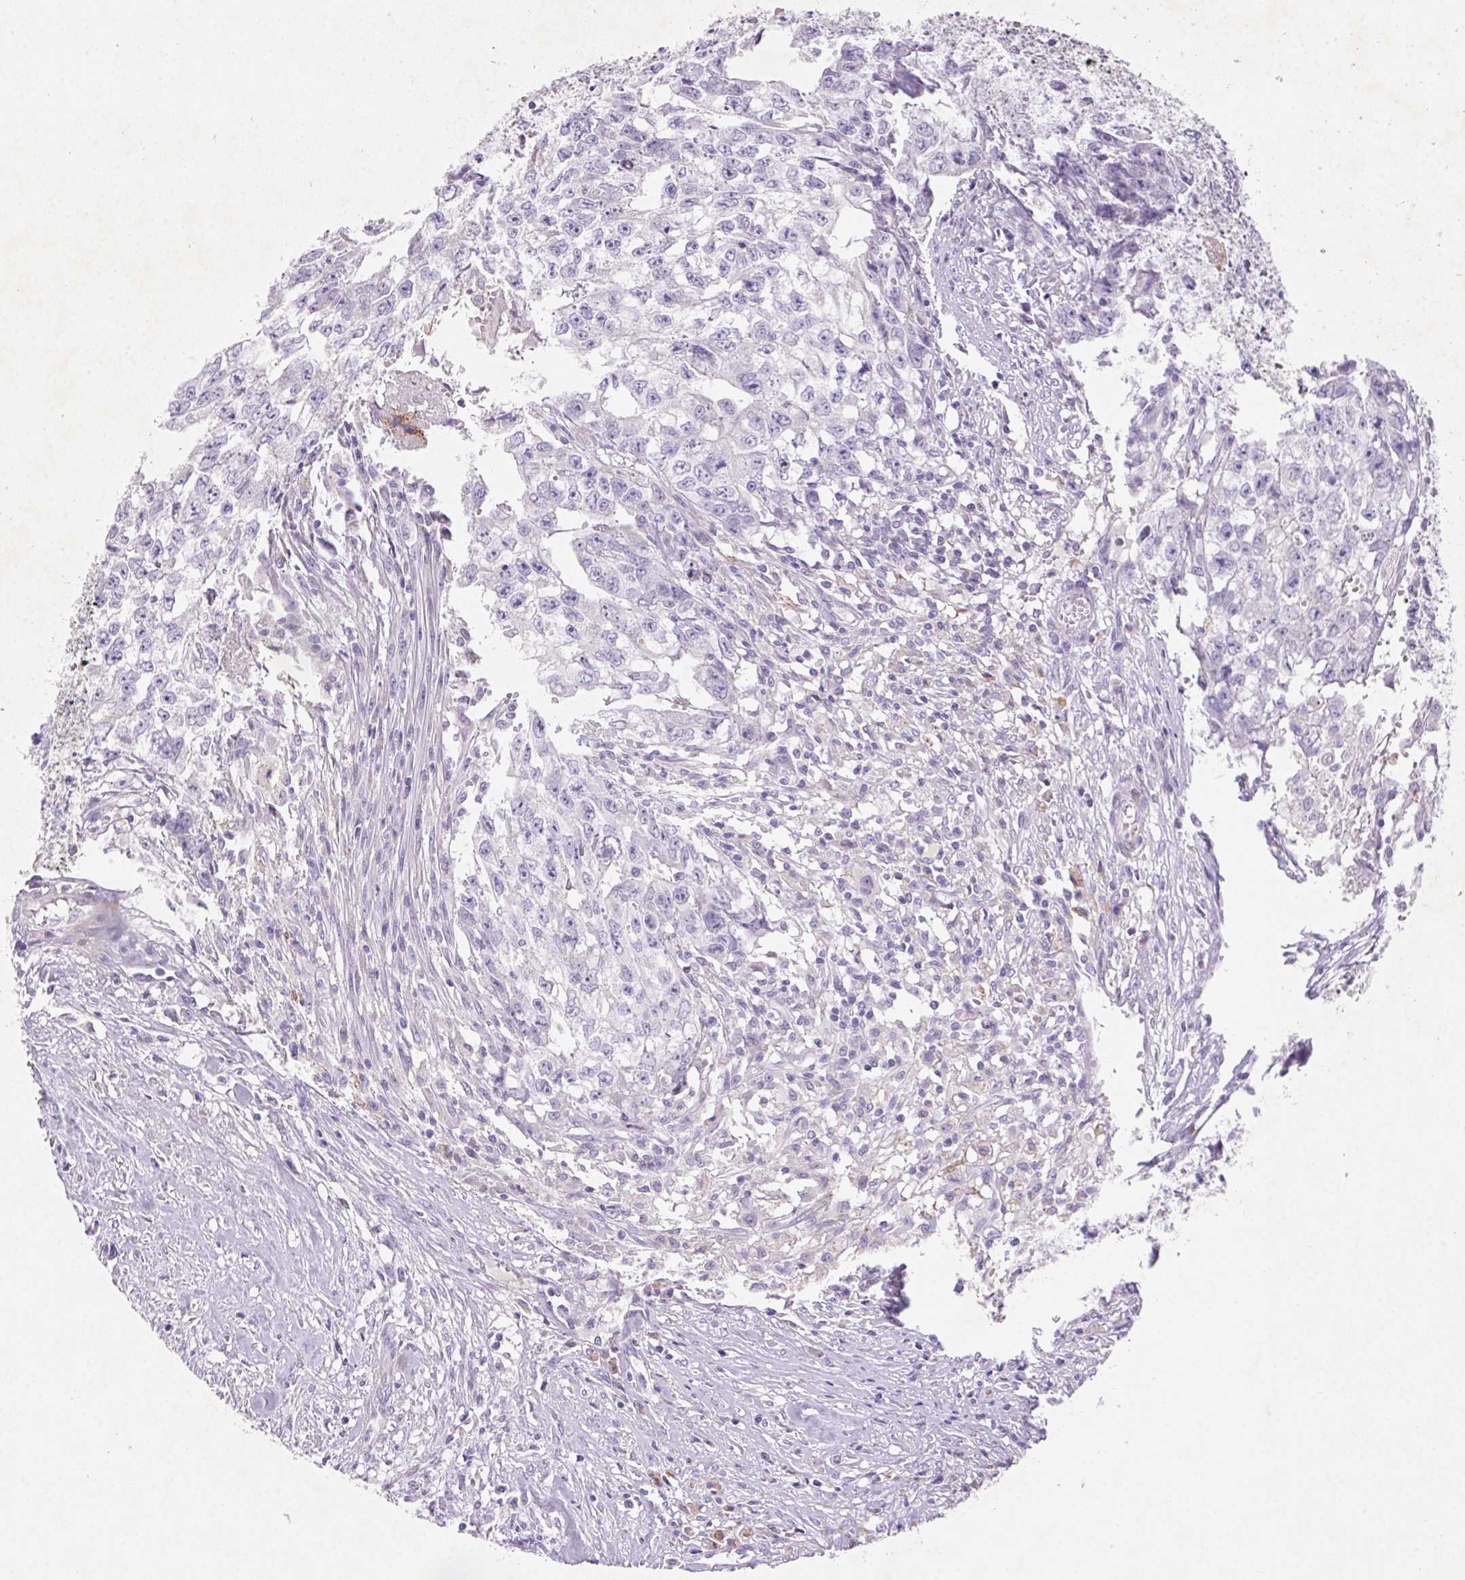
{"staining": {"intensity": "negative", "quantity": "none", "location": "none"}, "tissue": "testis cancer", "cell_type": "Tumor cells", "image_type": "cancer", "snomed": [{"axis": "morphology", "description": "Carcinoma, Embryonal, NOS"}, {"axis": "morphology", "description": "Teratoma, malignant, NOS"}, {"axis": "topography", "description": "Testis"}], "caption": "This is an IHC image of testis teratoma (malignant). There is no positivity in tumor cells.", "gene": "ARHGAP11B", "patient": {"sex": "male", "age": 24}}